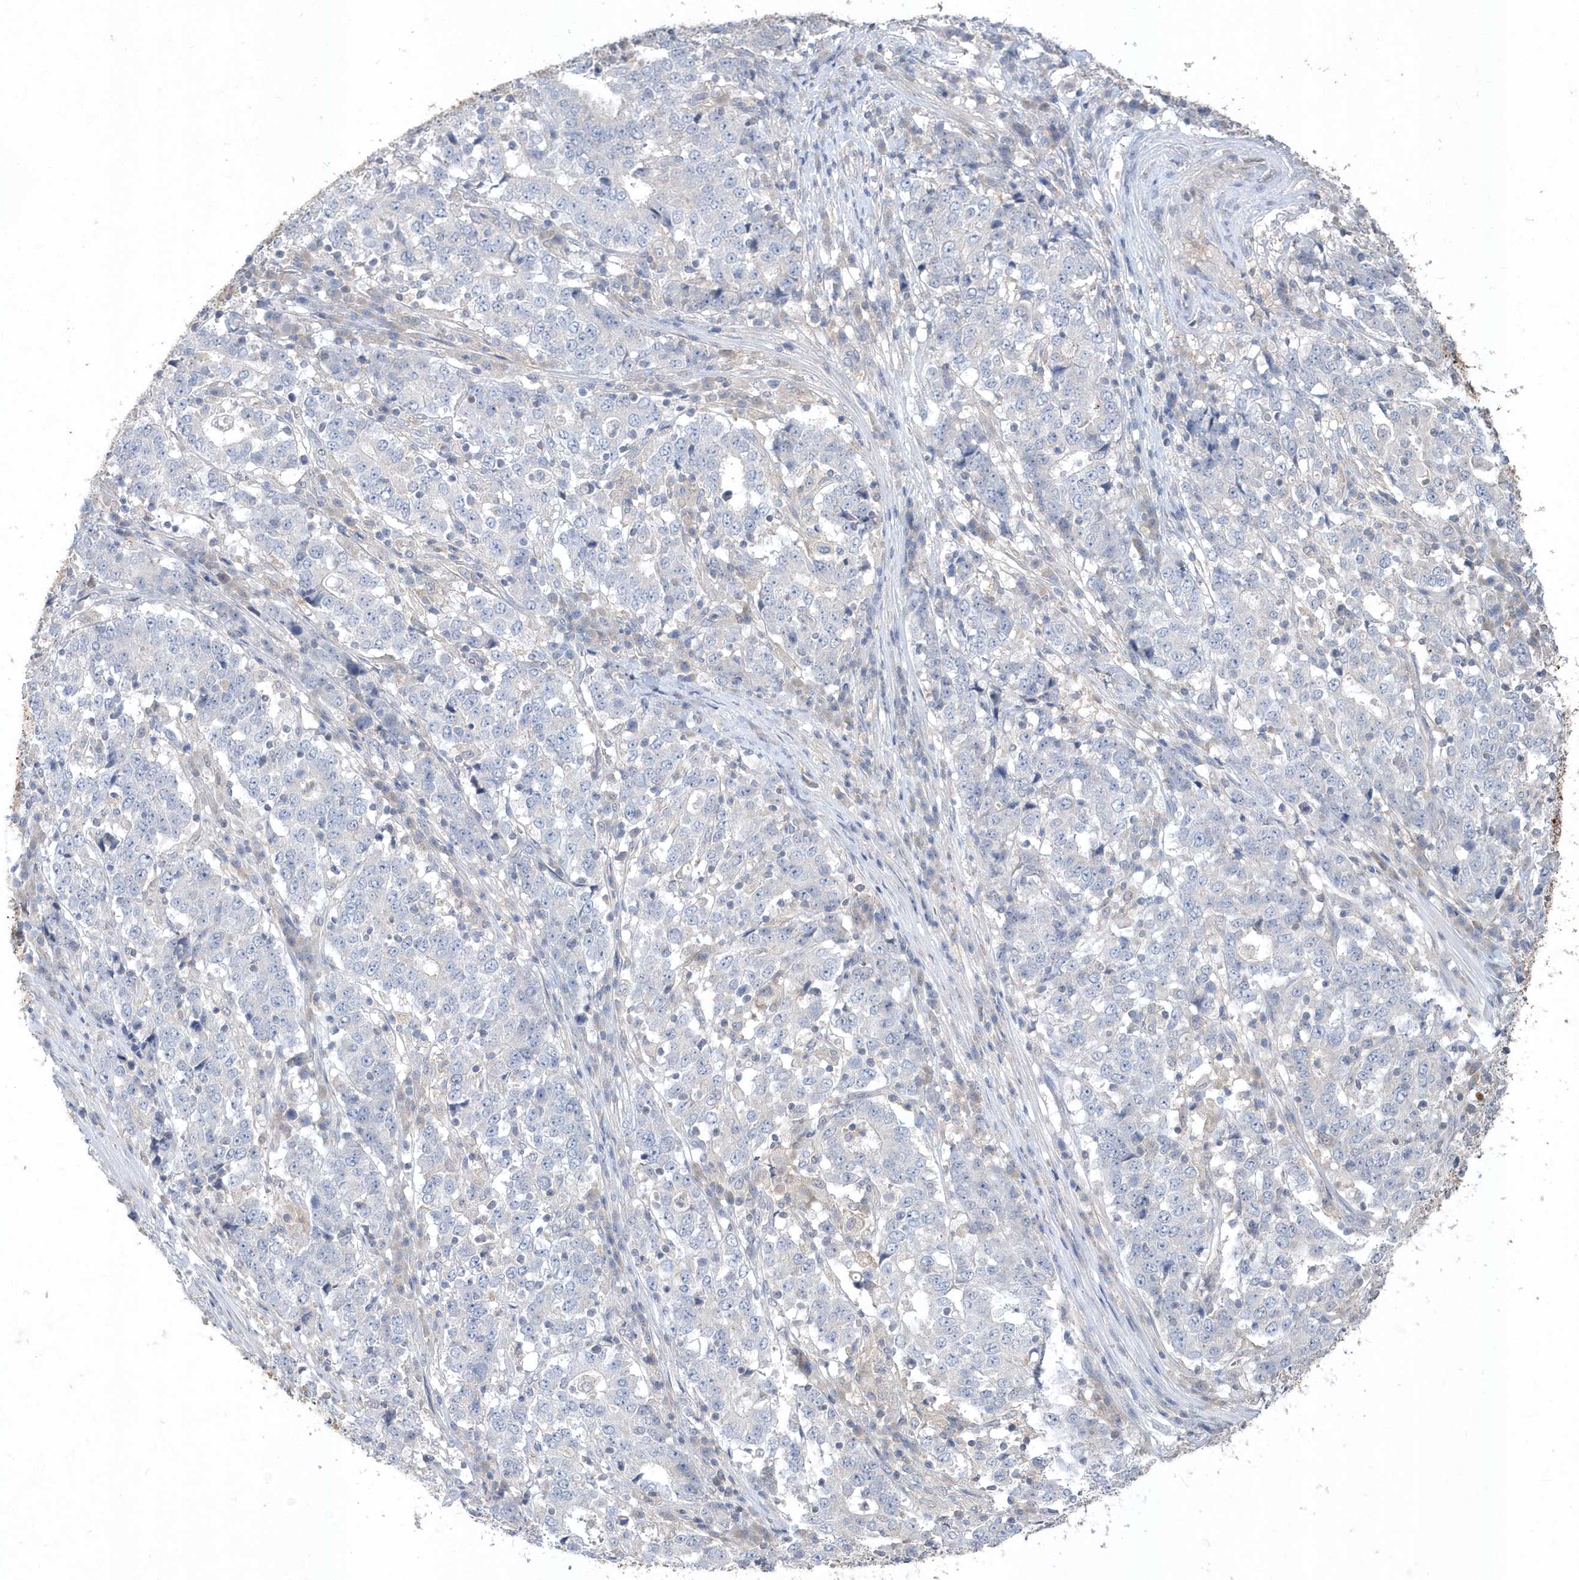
{"staining": {"intensity": "negative", "quantity": "none", "location": "none"}, "tissue": "stomach cancer", "cell_type": "Tumor cells", "image_type": "cancer", "snomed": [{"axis": "morphology", "description": "Adenocarcinoma, NOS"}, {"axis": "topography", "description": "Stomach"}], "caption": "A histopathology image of adenocarcinoma (stomach) stained for a protein exhibits no brown staining in tumor cells.", "gene": "AKR7A2", "patient": {"sex": "male", "age": 59}}